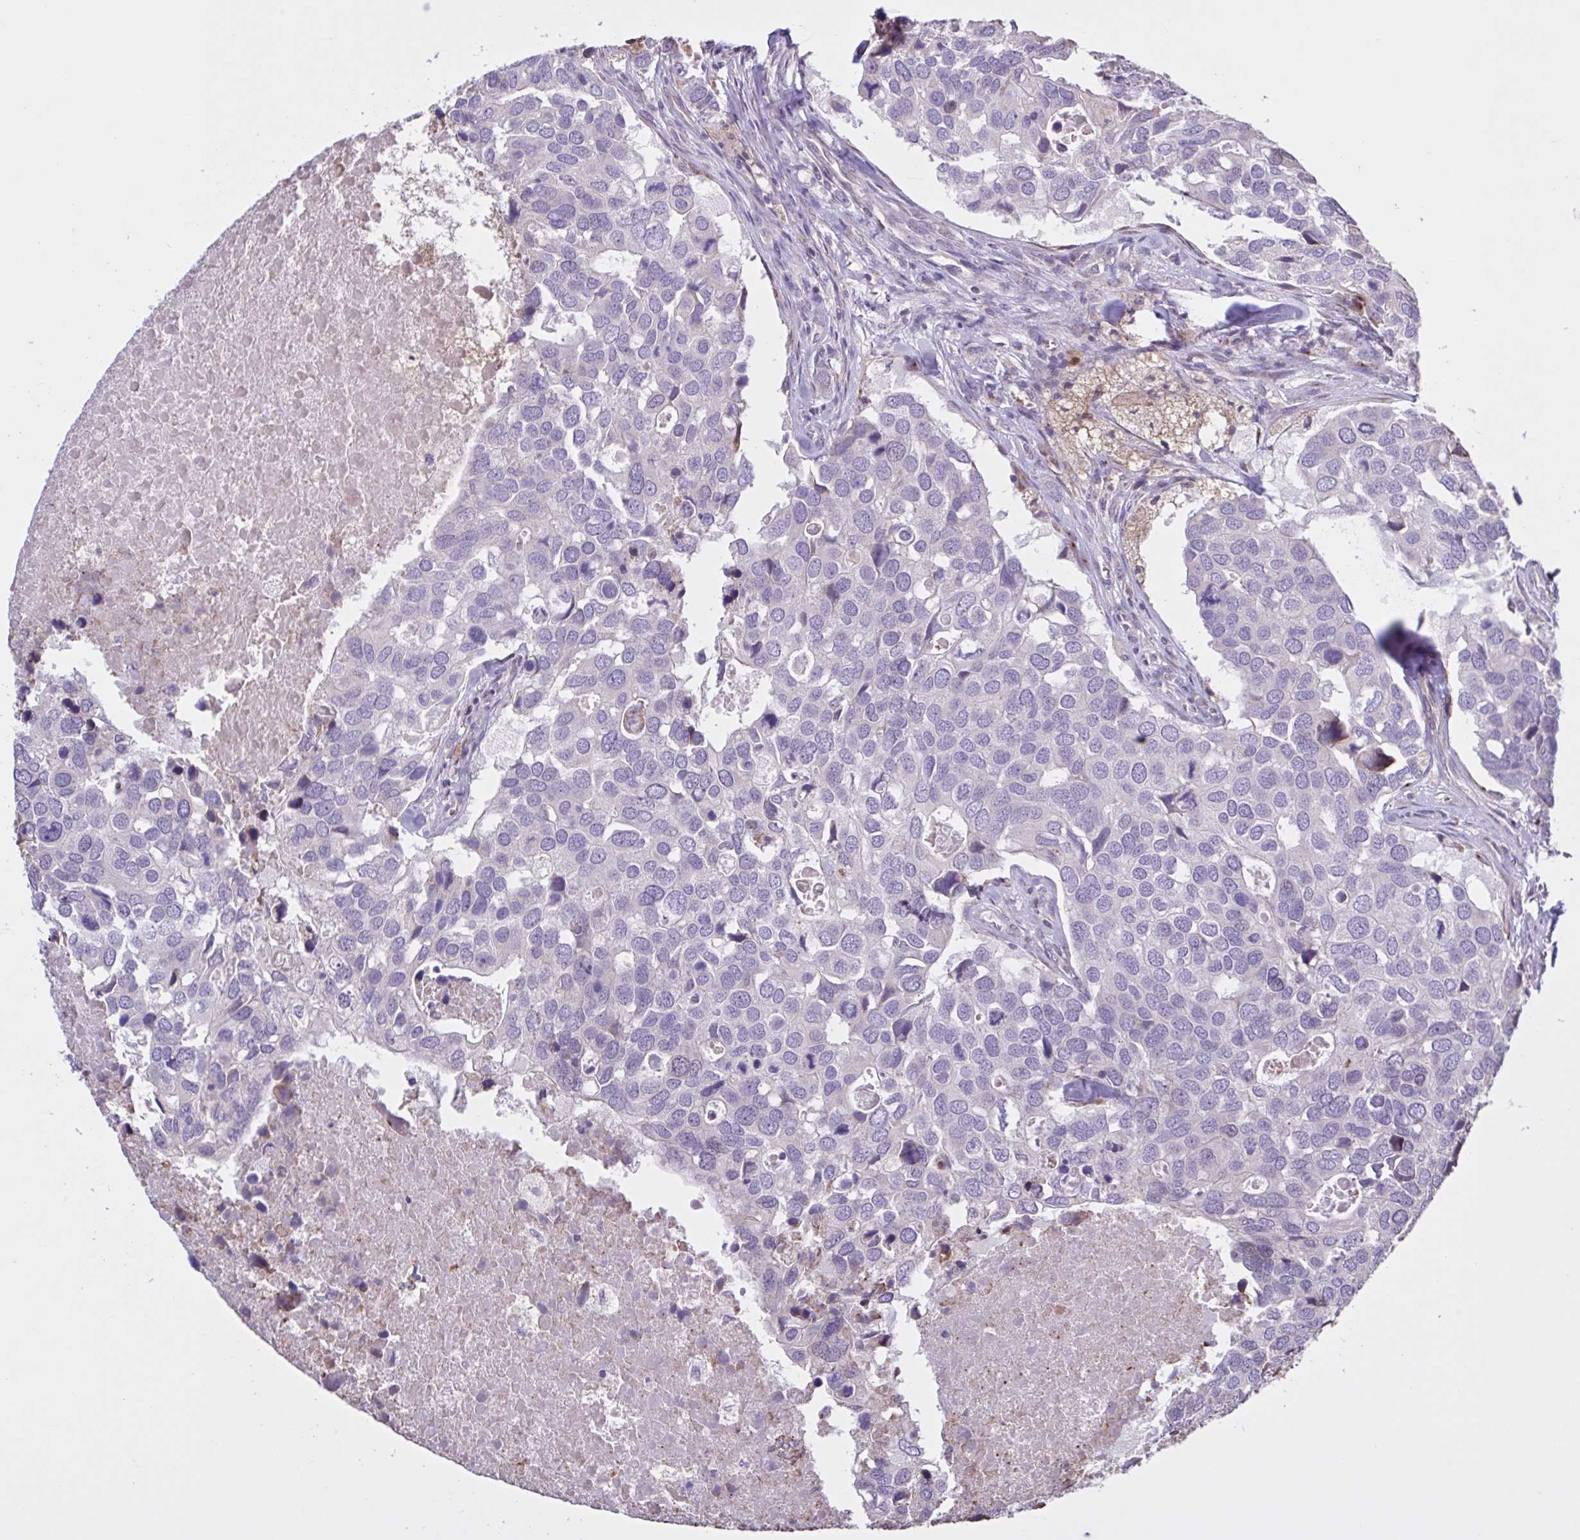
{"staining": {"intensity": "negative", "quantity": "none", "location": "none"}, "tissue": "breast cancer", "cell_type": "Tumor cells", "image_type": "cancer", "snomed": [{"axis": "morphology", "description": "Duct carcinoma"}, {"axis": "topography", "description": "Breast"}], "caption": "Intraductal carcinoma (breast) stained for a protein using immunohistochemistry (IHC) shows no positivity tumor cells.", "gene": "MRGPRX2", "patient": {"sex": "female", "age": 83}}